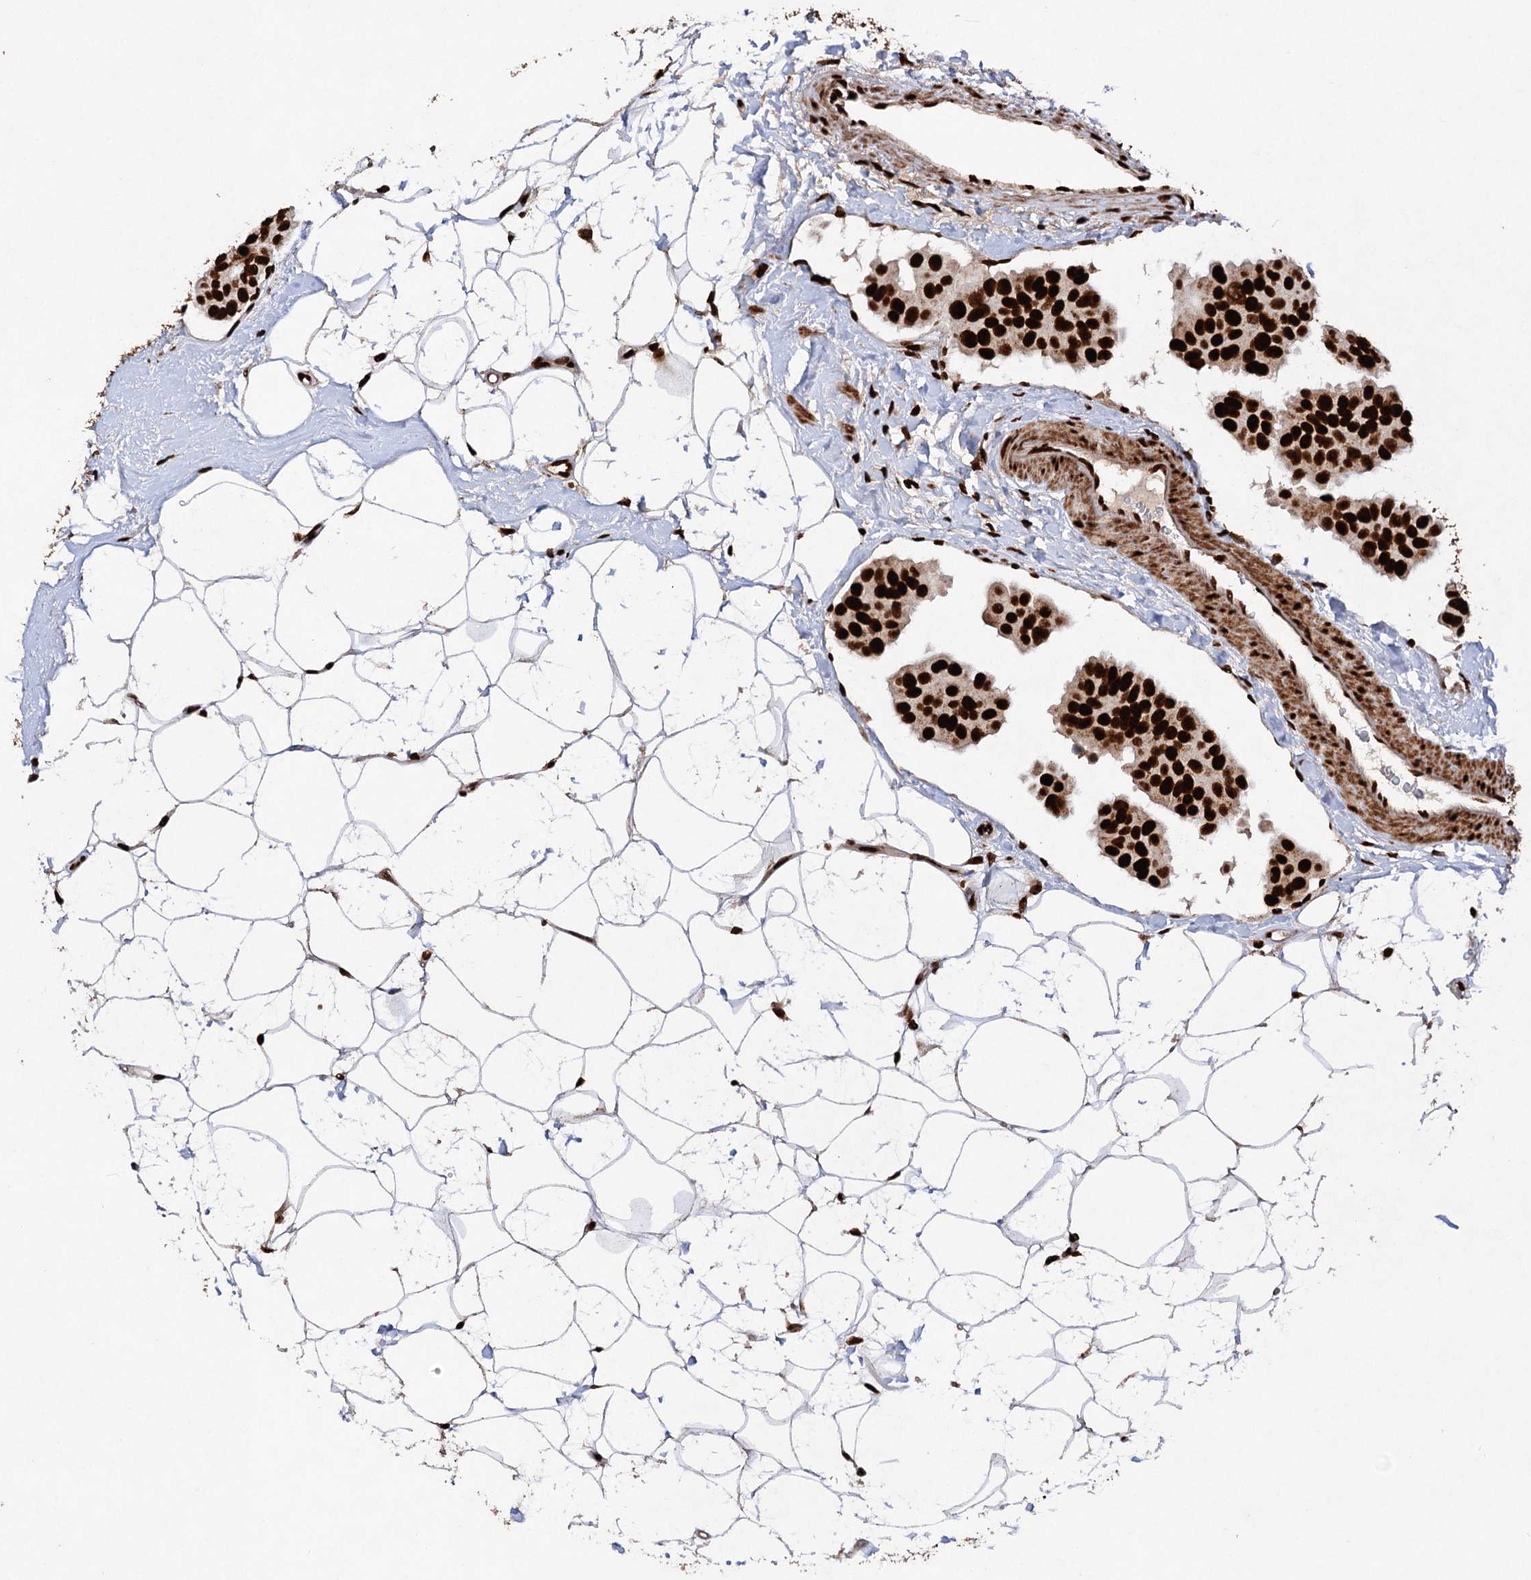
{"staining": {"intensity": "strong", "quantity": ">75%", "location": "nuclear"}, "tissue": "breast cancer", "cell_type": "Tumor cells", "image_type": "cancer", "snomed": [{"axis": "morphology", "description": "Normal tissue, NOS"}, {"axis": "morphology", "description": "Duct carcinoma"}, {"axis": "topography", "description": "Breast"}], "caption": "Breast infiltrating ductal carcinoma stained with a brown dye displays strong nuclear positive expression in approximately >75% of tumor cells.", "gene": "MATR3", "patient": {"sex": "female", "age": 39}}